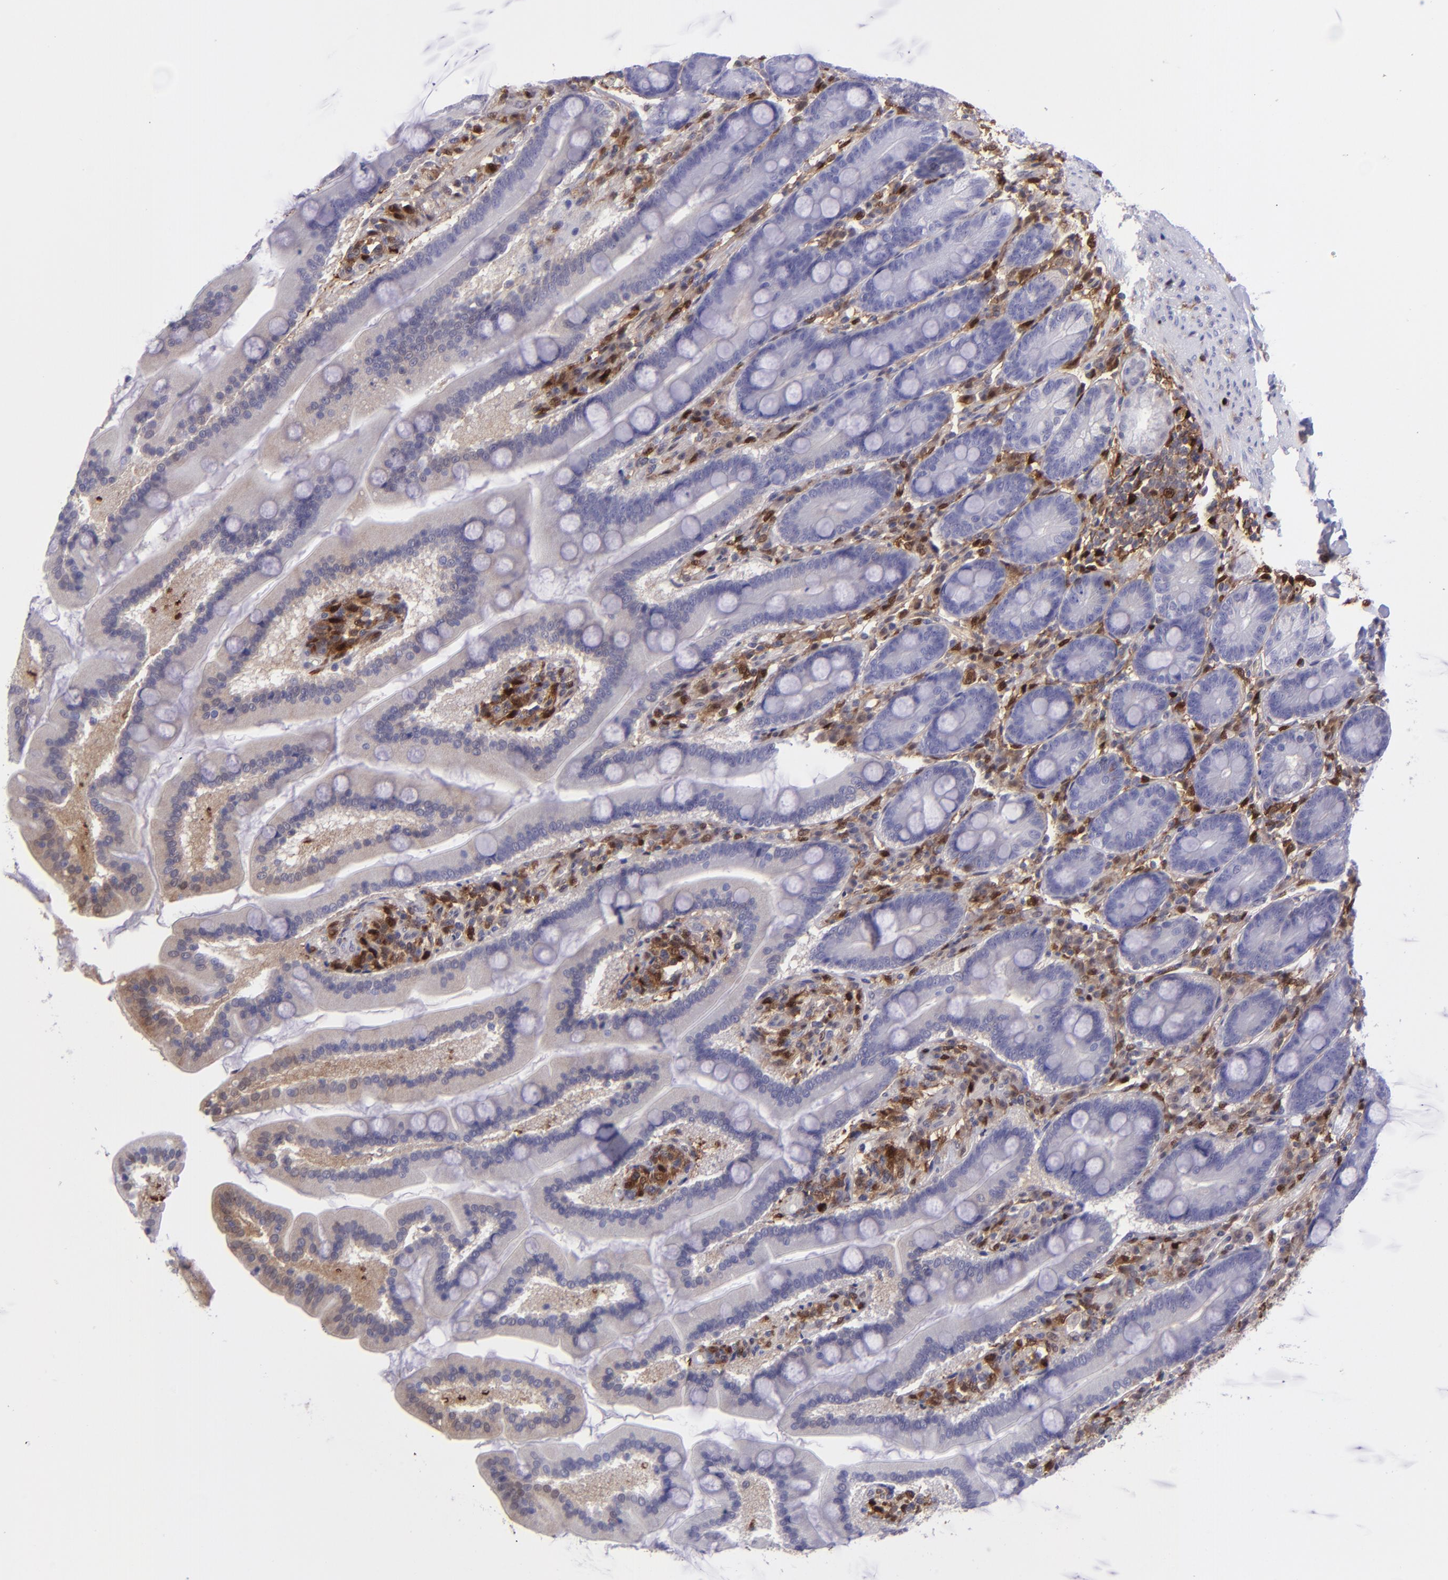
{"staining": {"intensity": "weak", "quantity": "<25%", "location": "cytoplasmic/membranous"}, "tissue": "duodenum", "cell_type": "Glandular cells", "image_type": "normal", "snomed": [{"axis": "morphology", "description": "Normal tissue, NOS"}, {"axis": "topography", "description": "Duodenum"}], "caption": "IHC image of unremarkable duodenum: human duodenum stained with DAB exhibits no significant protein expression in glandular cells. (Immunohistochemistry, brightfield microscopy, high magnification).", "gene": "TYMP", "patient": {"sex": "female", "age": 64}}